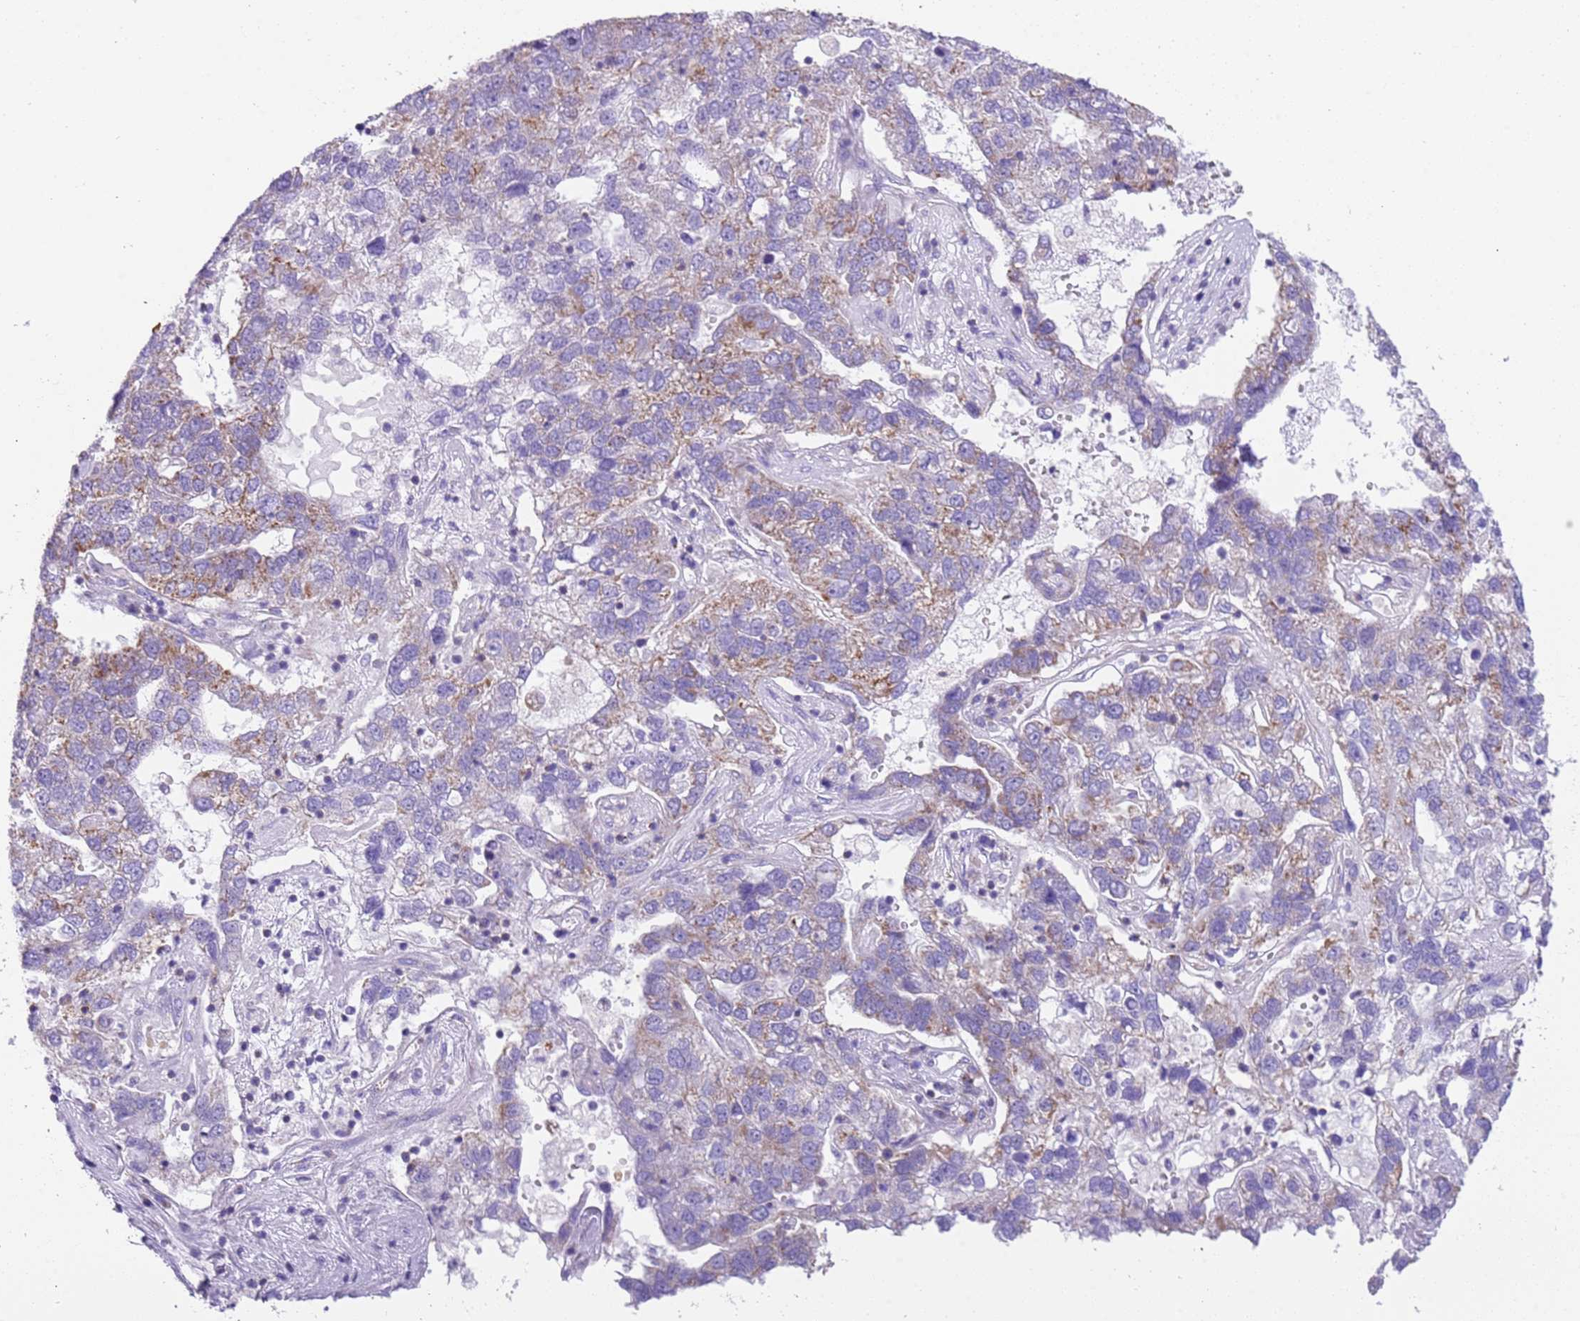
{"staining": {"intensity": "moderate", "quantity": "<25%", "location": "cytoplasmic/membranous"}, "tissue": "pancreatic cancer", "cell_type": "Tumor cells", "image_type": "cancer", "snomed": [{"axis": "morphology", "description": "Adenocarcinoma, NOS"}, {"axis": "topography", "description": "Pancreas"}], "caption": "A brown stain highlights moderate cytoplasmic/membranous expression of a protein in human adenocarcinoma (pancreatic) tumor cells. The protein is shown in brown color, while the nuclei are stained blue.", "gene": "SUCLG2", "patient": {"sex": "female", "age": 61}}